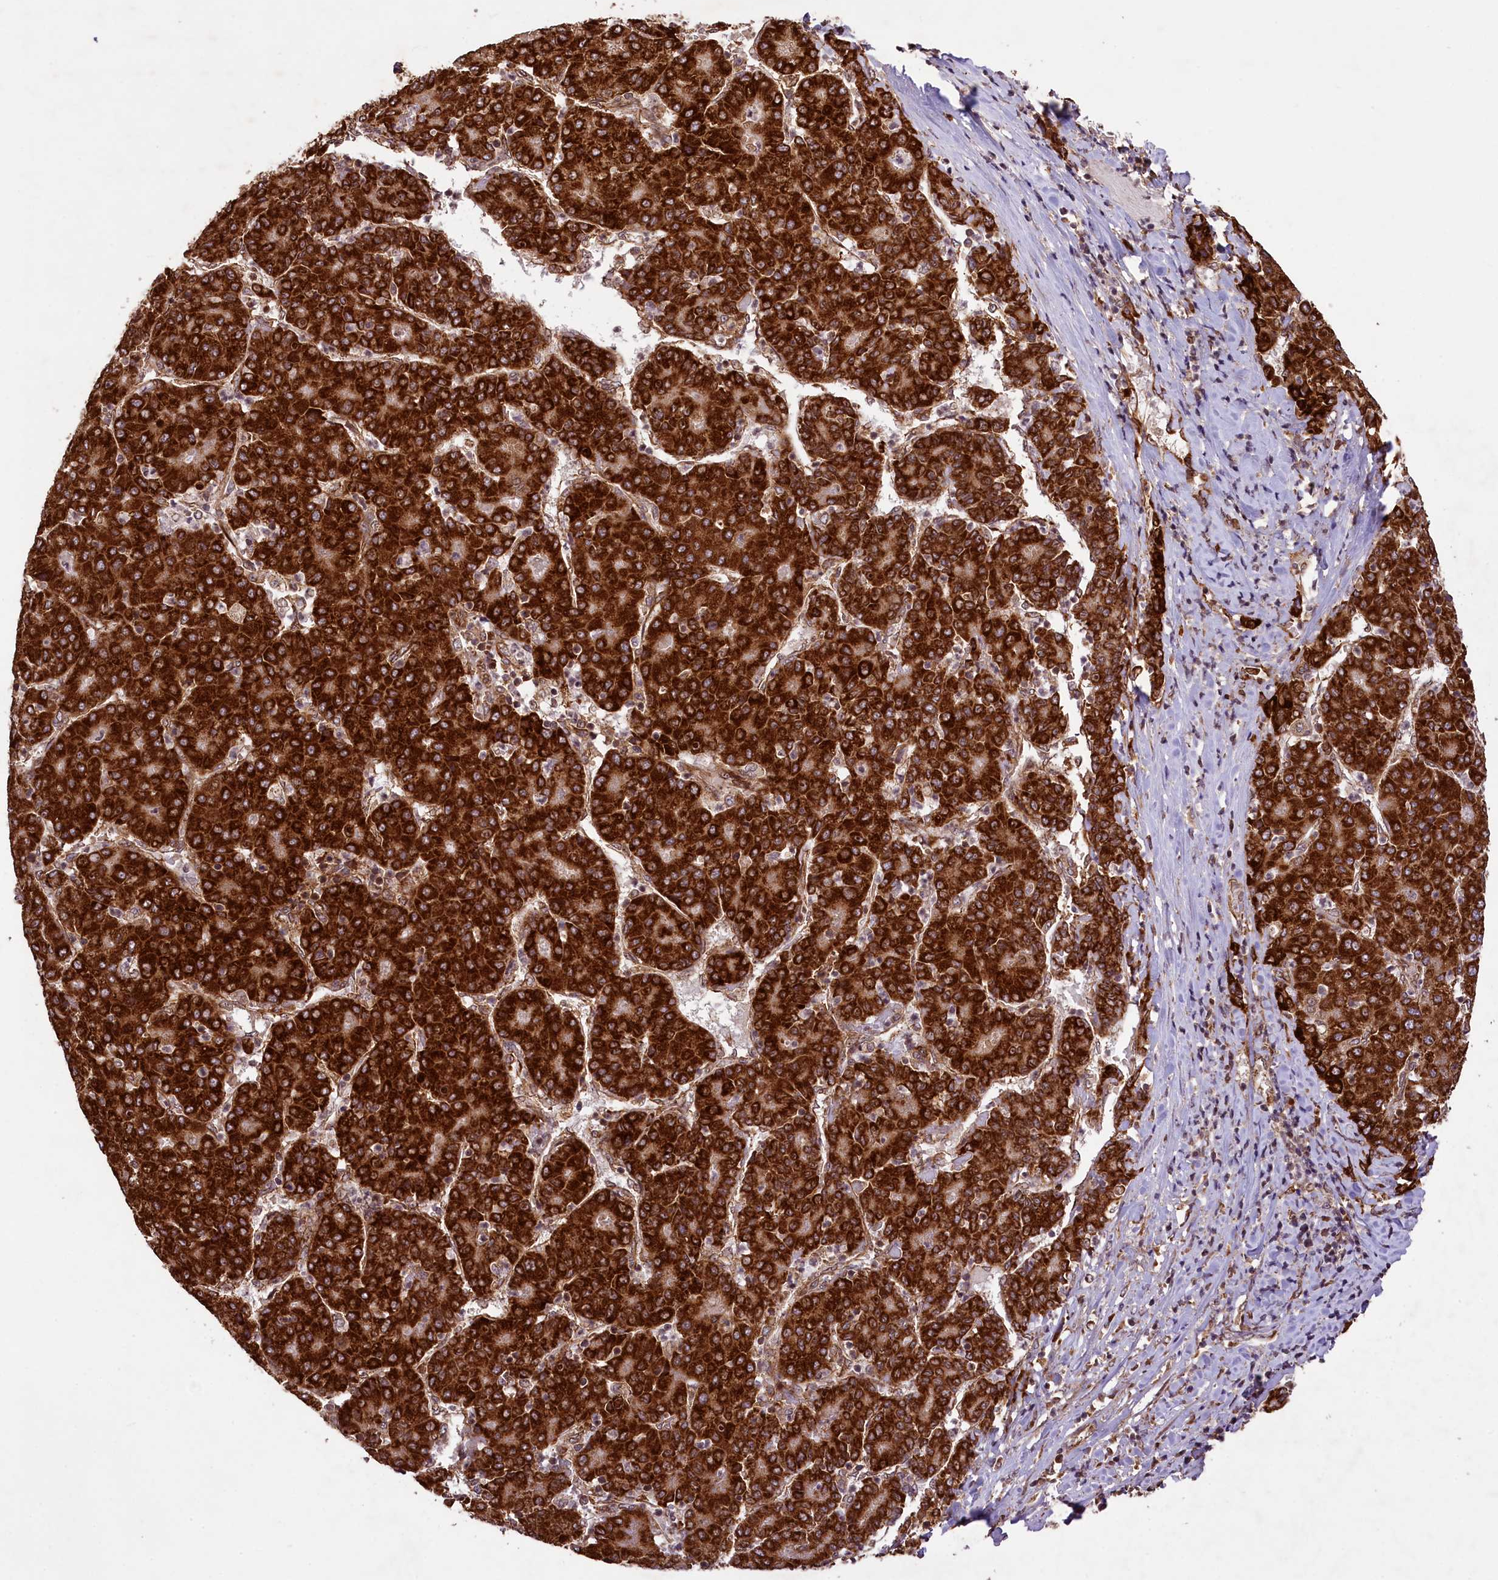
{"staining": {"intensity": "strong", "quantity": ">75%", "location": "cytoplasmic/membranous"}, "tissue": "liver cancer", "cell_type": "Tumor cells", "image_type": "cancer", "snomed": [{"axis": "morphology", "description": "Carcinoma, Hepatocellular, NOS"}, {"axis": "topography", "description": "Liver"}], "caption": "Immunohistochemical staining of human hepatocellular carcinoma (liver) shows strong cytoplasmic/membranous protein expression in approximately >75% of tumor cells. The staining was performed using DAB to visualize the protein expression in brown, while the nuclei were stained in blue with hematoxylin (Magnification: 20x).", "gene": "LARP4", "patient": {"sex": "male", "age": 65}}